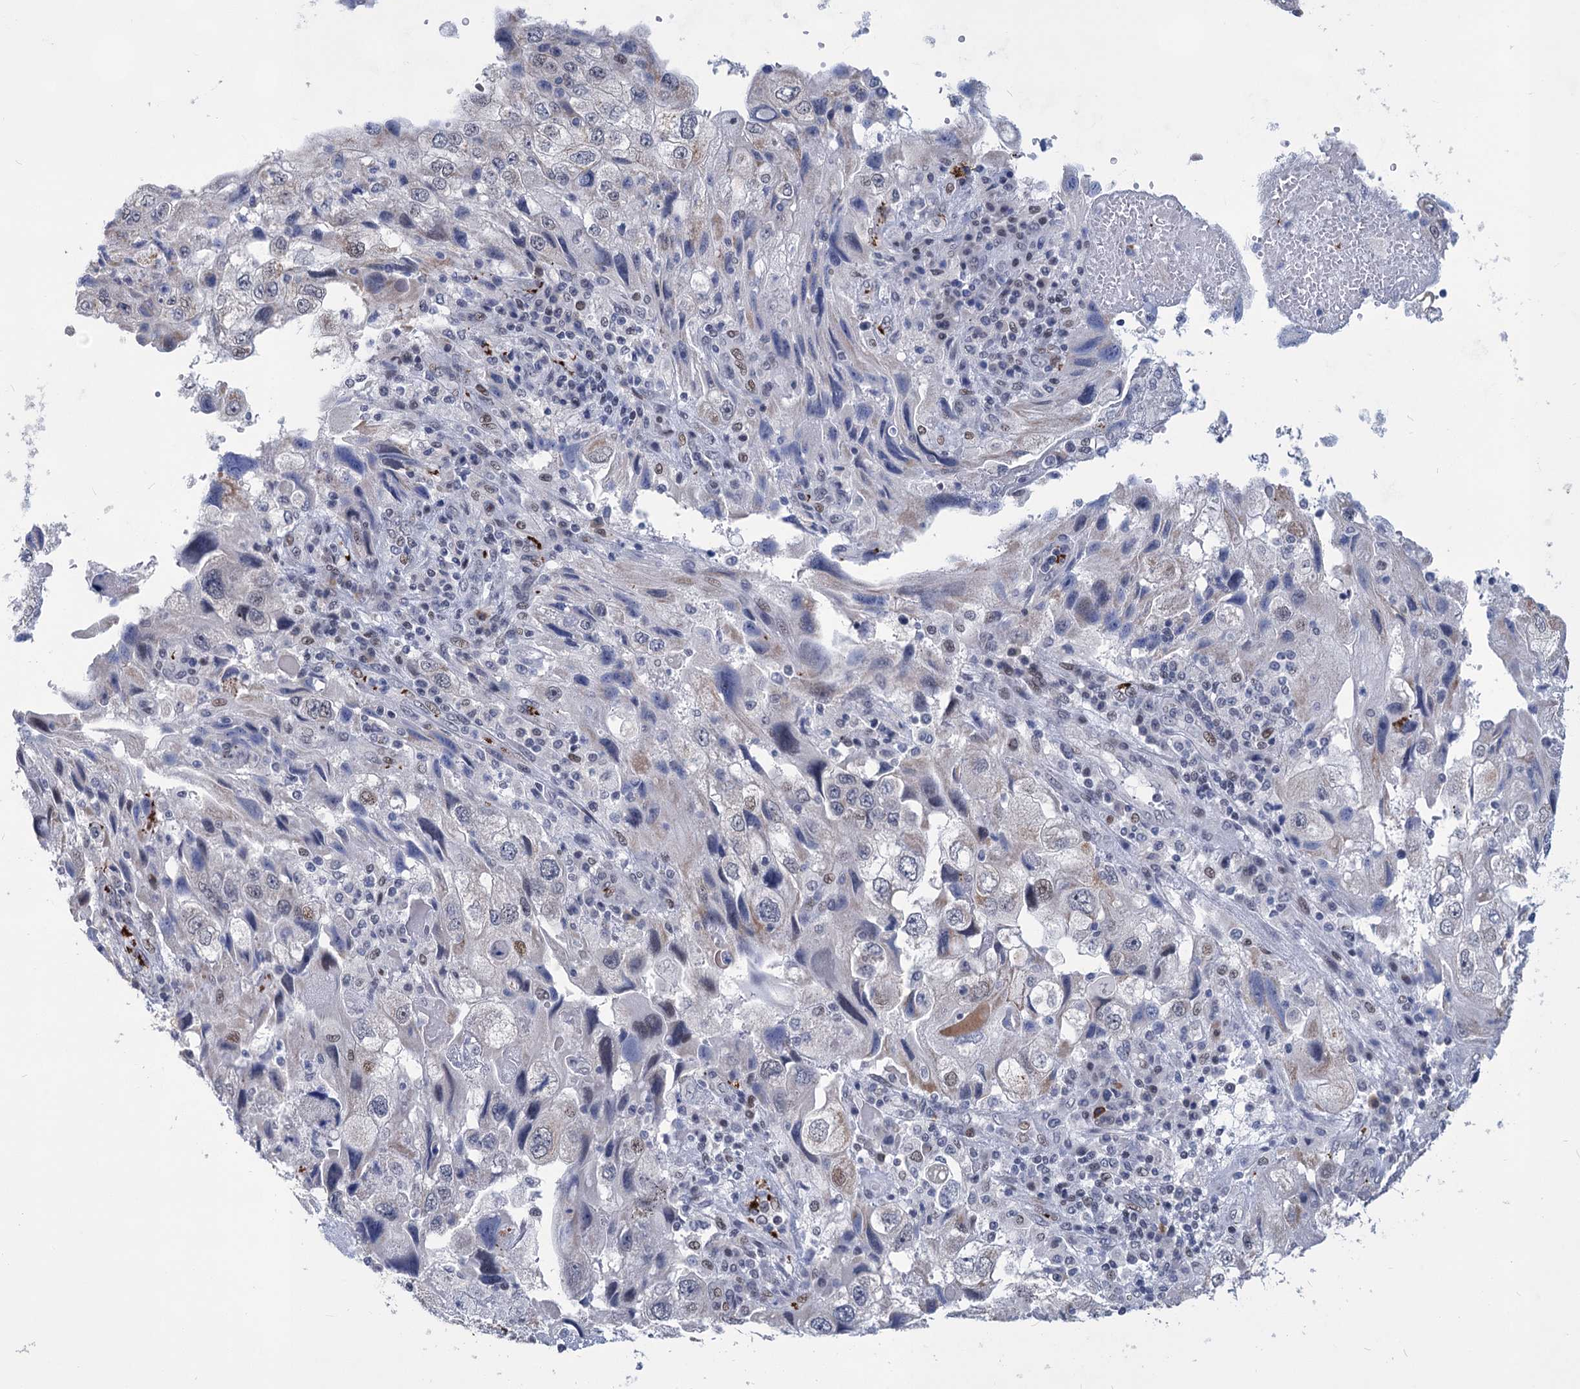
{"staining": {"intensity": "weak", "quantity": "<25%", "location": "nuclear"}, "tissue": "endometrial cancer", "cell_type": "Tumor cells", "image_type": "cancer", "snomed": [{"axis": "morphology", "description": "Adenocarcinoma, NOS"}, {"axis": "topography", "description": "Endometrium"}], "caption": "Tumor cells are negative for brown protein staining in endometrial adenocarcinoma.", "gene": "MON2", "patient": {"sex": "female", "age": 49}}